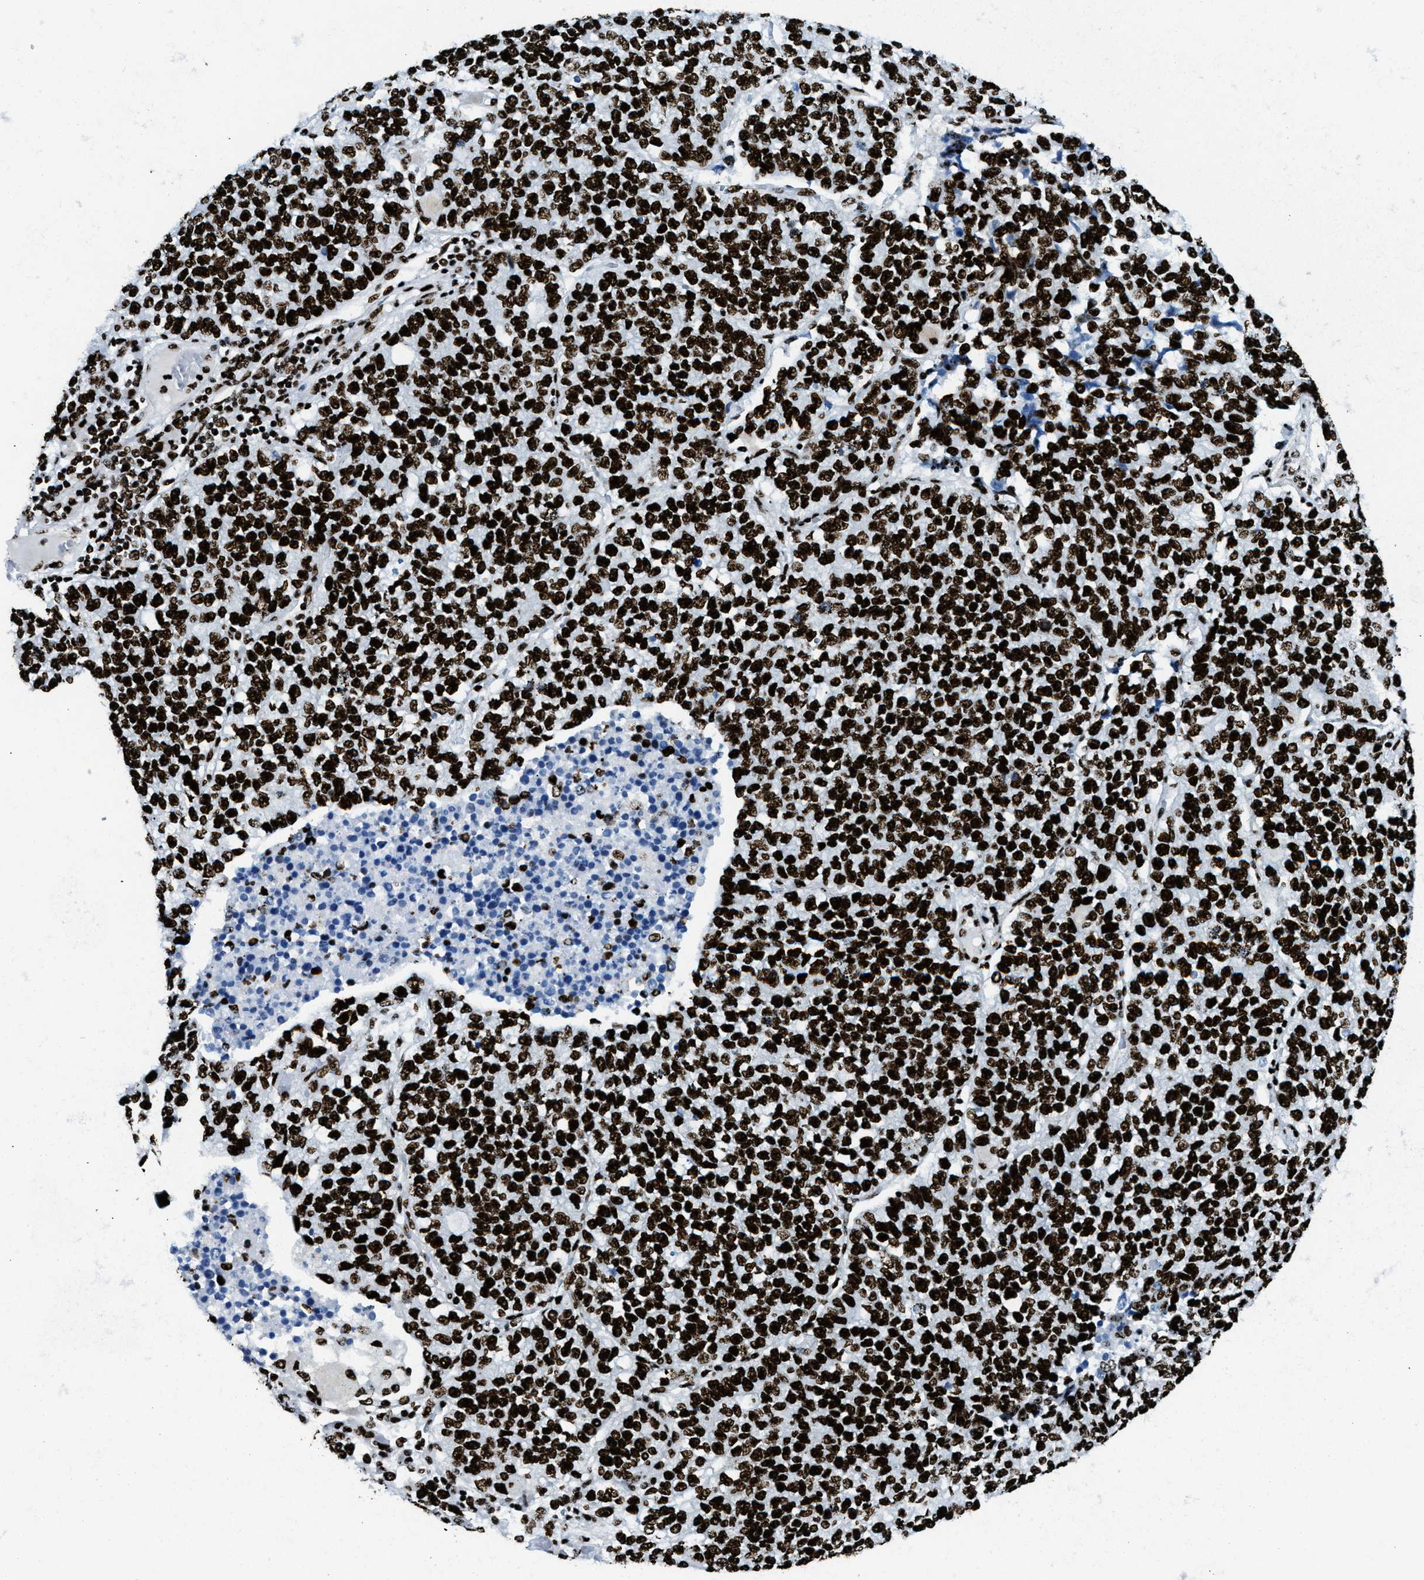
{"staining": {"intensity": "strong", "quantity": ">75%", "location": "nuclear"}, "tissue": "lung cancer", "cell_type": "Tumor cells", "image_type": "cancer", "snomed": [{"axis": "morphology", "description": "Adenocarcinoma, NOS"}, {"axis": "topography", "description": "Lung"}], "caption": "Immunohistochemical staining of human lung cancer reveals strong nuclear protein staining in about >75% of tumor cells. The protein of interest is stained brown, and the nuclei are stained in blue (DAB (3,3'-diaminobenzidine) IHC with brightfield microscopy, high magnification).", "gene": "NONO", "patient": {"sex": "male", "age": 49}}